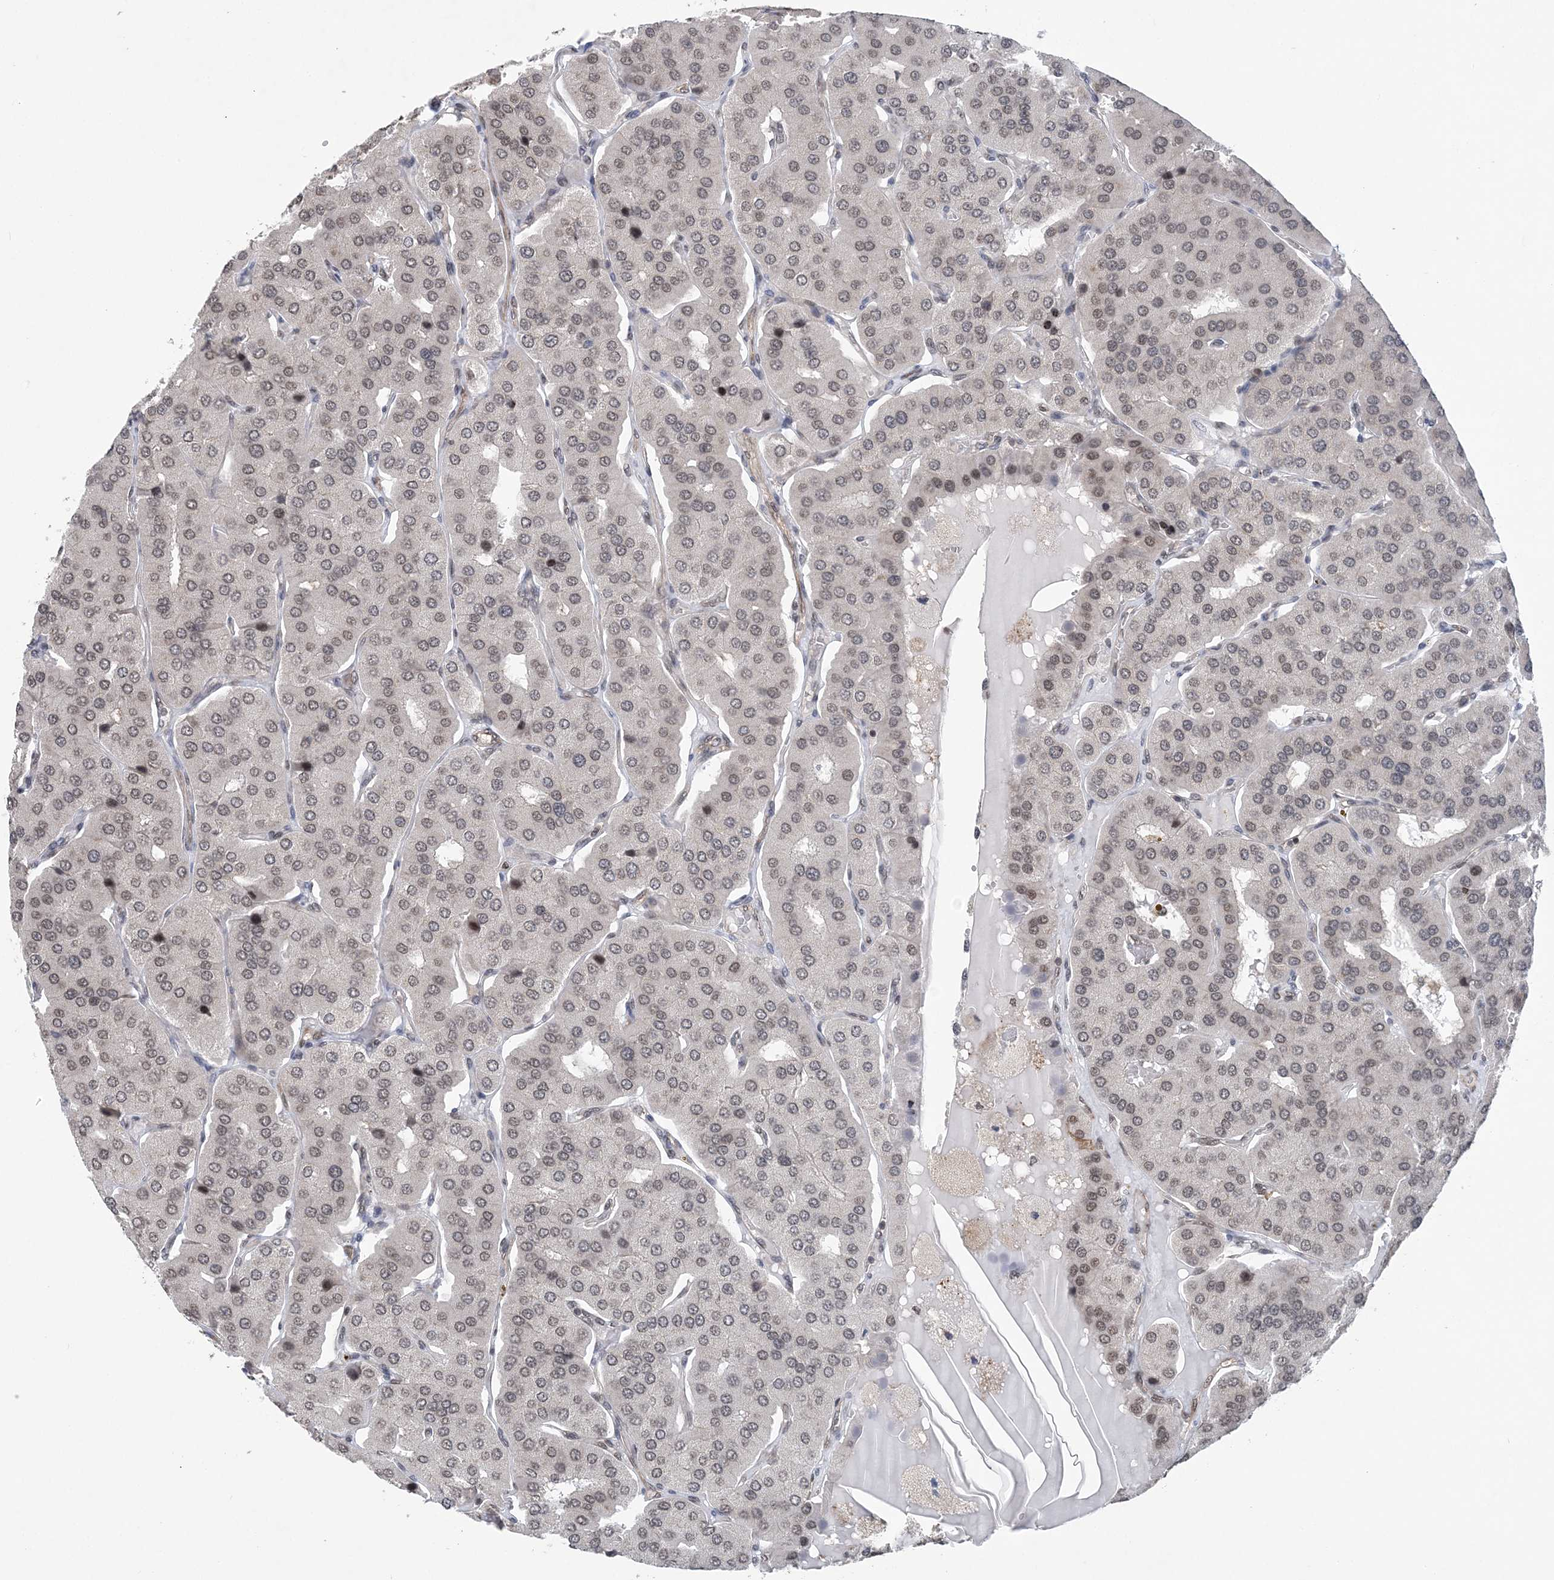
{"staining": {"intensity": "weak", "quantity": ">75%", "location": "nuclear"}, "tissue": "parathyroid gland", "cell_type": "Glandular cells", "image_type": "normal", "snomed": [{"axis": "morphology", "description": "Normal tissue, NOS"}, {"axis": "morphology", "description": "Adenoma, NOS"}, {"axis": "topography", "description": "Parathyroid gland"}], "caption": "Benign parathyroid gland exhibits weak nuclear positivity in approximately >75% of glandular cells, visualized by immunohistochemistry.", "gene": "CCDC152", "patient": {"sex": "female", "age": 86}}